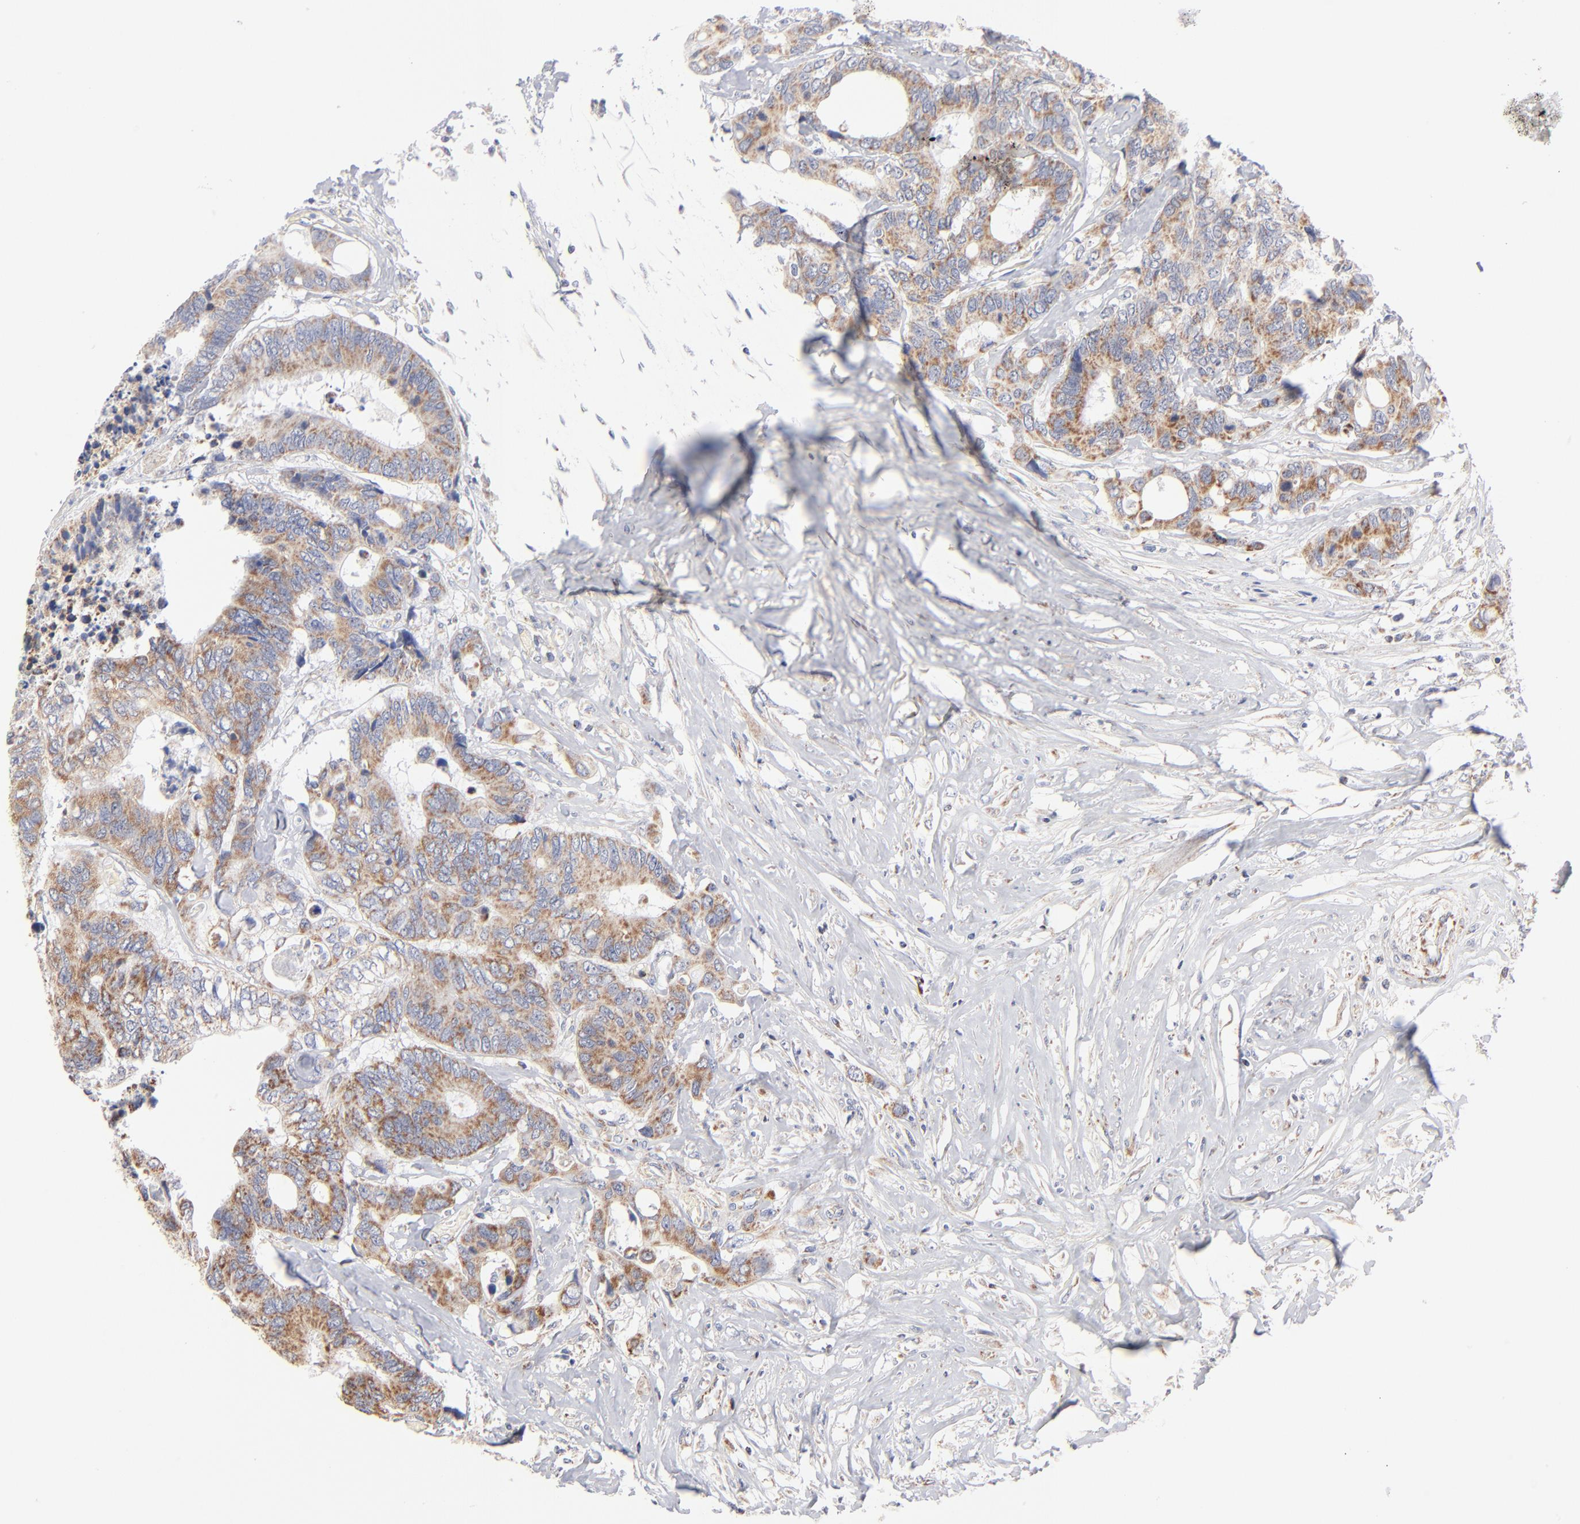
{"staining": {"intensity": "moderate", "quantity": ">75%", "location": "cytoplasmic/membranous"}, "tissue": "colorectal cancer", "cell_type": "Tumor cells", "image_type": "cancer", "snomed": [{"axis": "morphology", "description": "Adenocarcinoma, NOS"}, {"axis": "topography", "description": "Rectum"}], "caption": "Immunohistochemical staining of human colorectal cancer shows moderate cytoplasmic/membranous protein staining in about >75% of tumor cells. (Stains: DAB (3,3'-diaminobenzidine) in brown, nuclei in blue, Microscopy: brightfield microscopy at high magnification).", "gene": "MRPL58", "patient": {"sex": "male", "age": 55}}